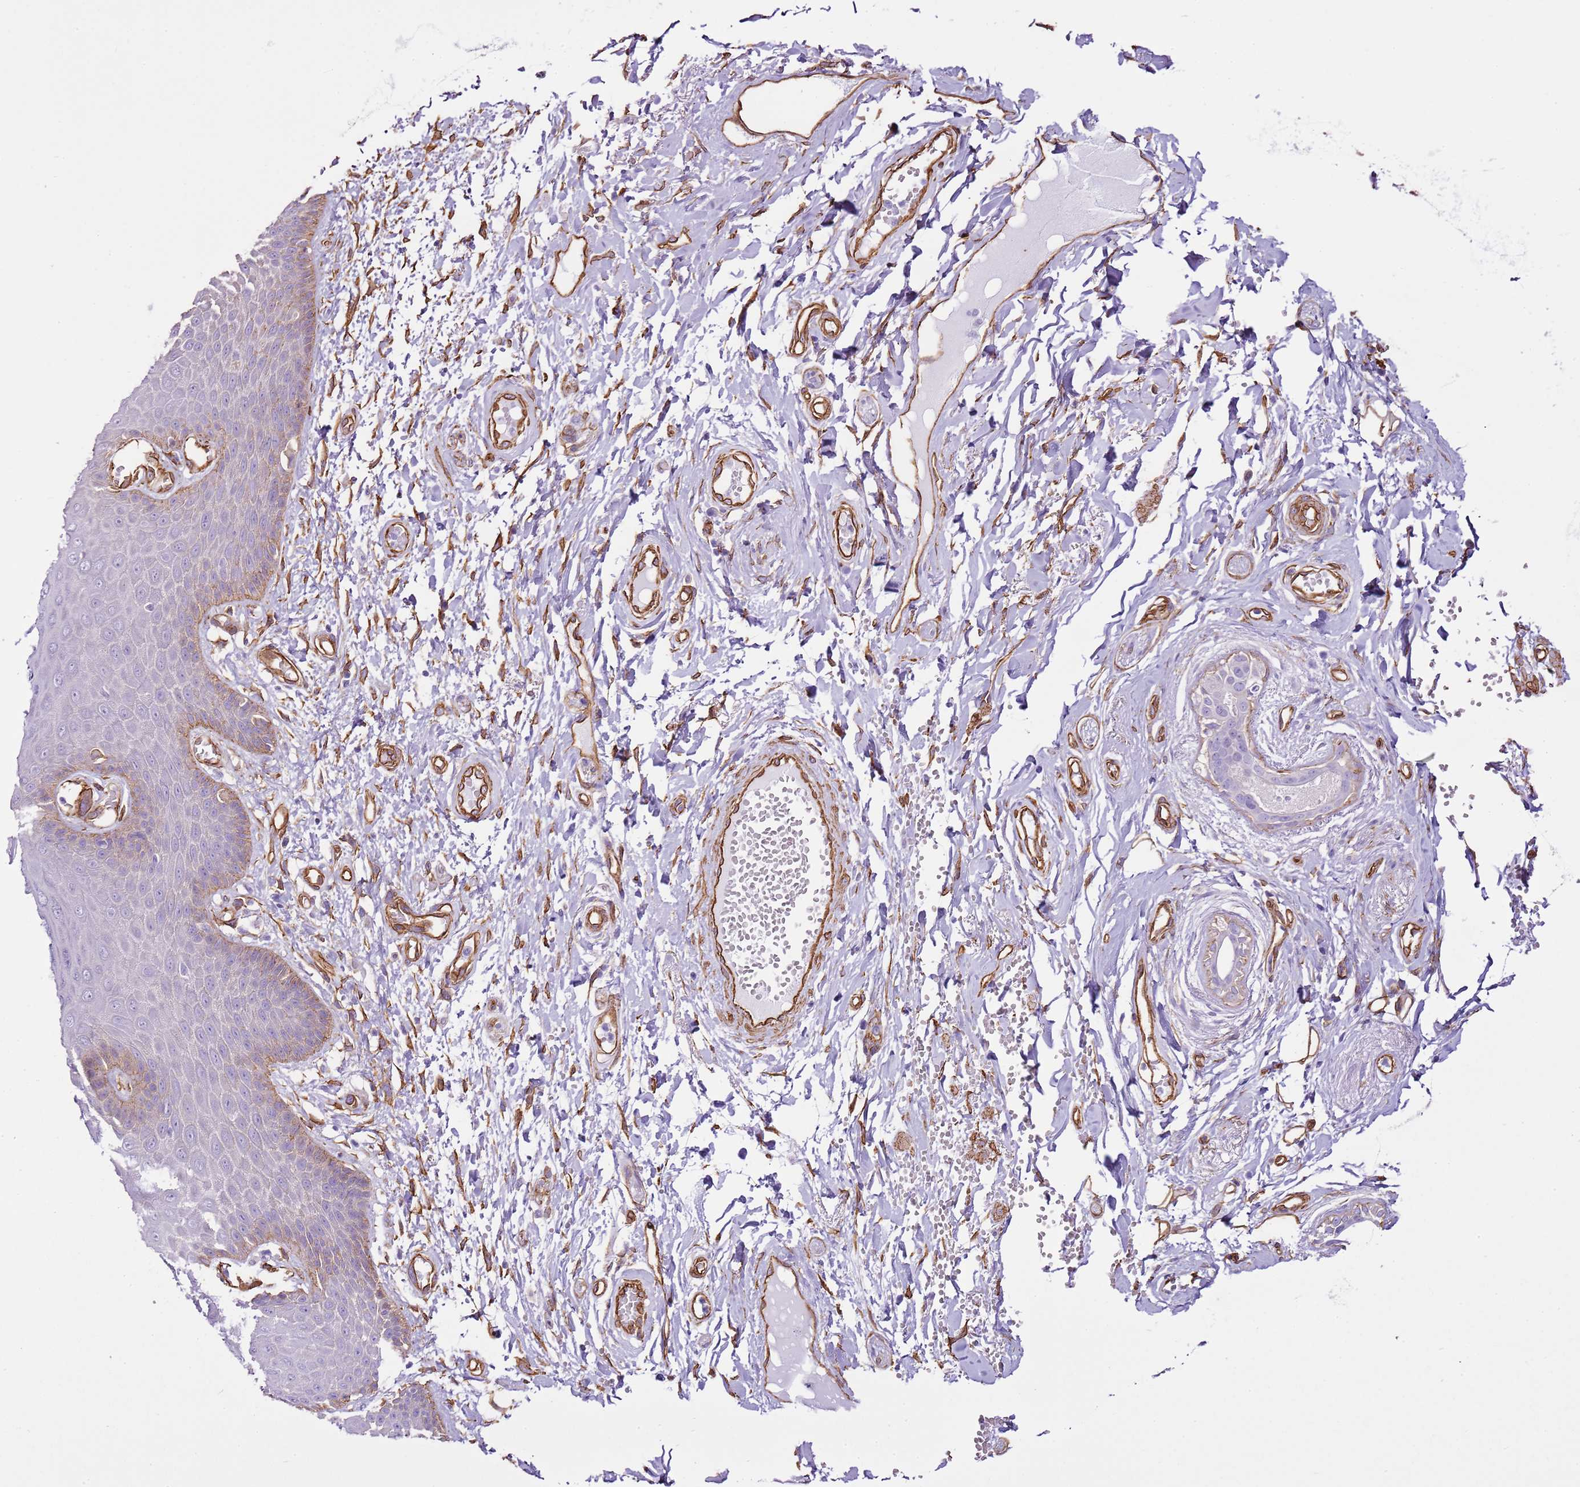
{"staining": {"intensity": "weak", "quantity": "<25%", "location": "cytoplasmic/membranous"}, "tissue": "skin", "cell_type": "Epidermal cells", "image_type": "normal", "snomed": [{"axis": "morphology", "description": "Normal tissue, NOS"}, {"axis": "topography", "description": "Anal"}], "caption": "Immunohistochemistry image of normal skin stained for a protein (brown), which demonstrates no staining in epidermal cells. The staining was performed using DAB (3,3'-diaminobenzidine) to visualize the protein expression in brown, while the nuclei were stained in blue with hematoxylin (Magnification: 20x).", "gene": "CTDSPL", "patient": {"sex": "male", "age": 78}}